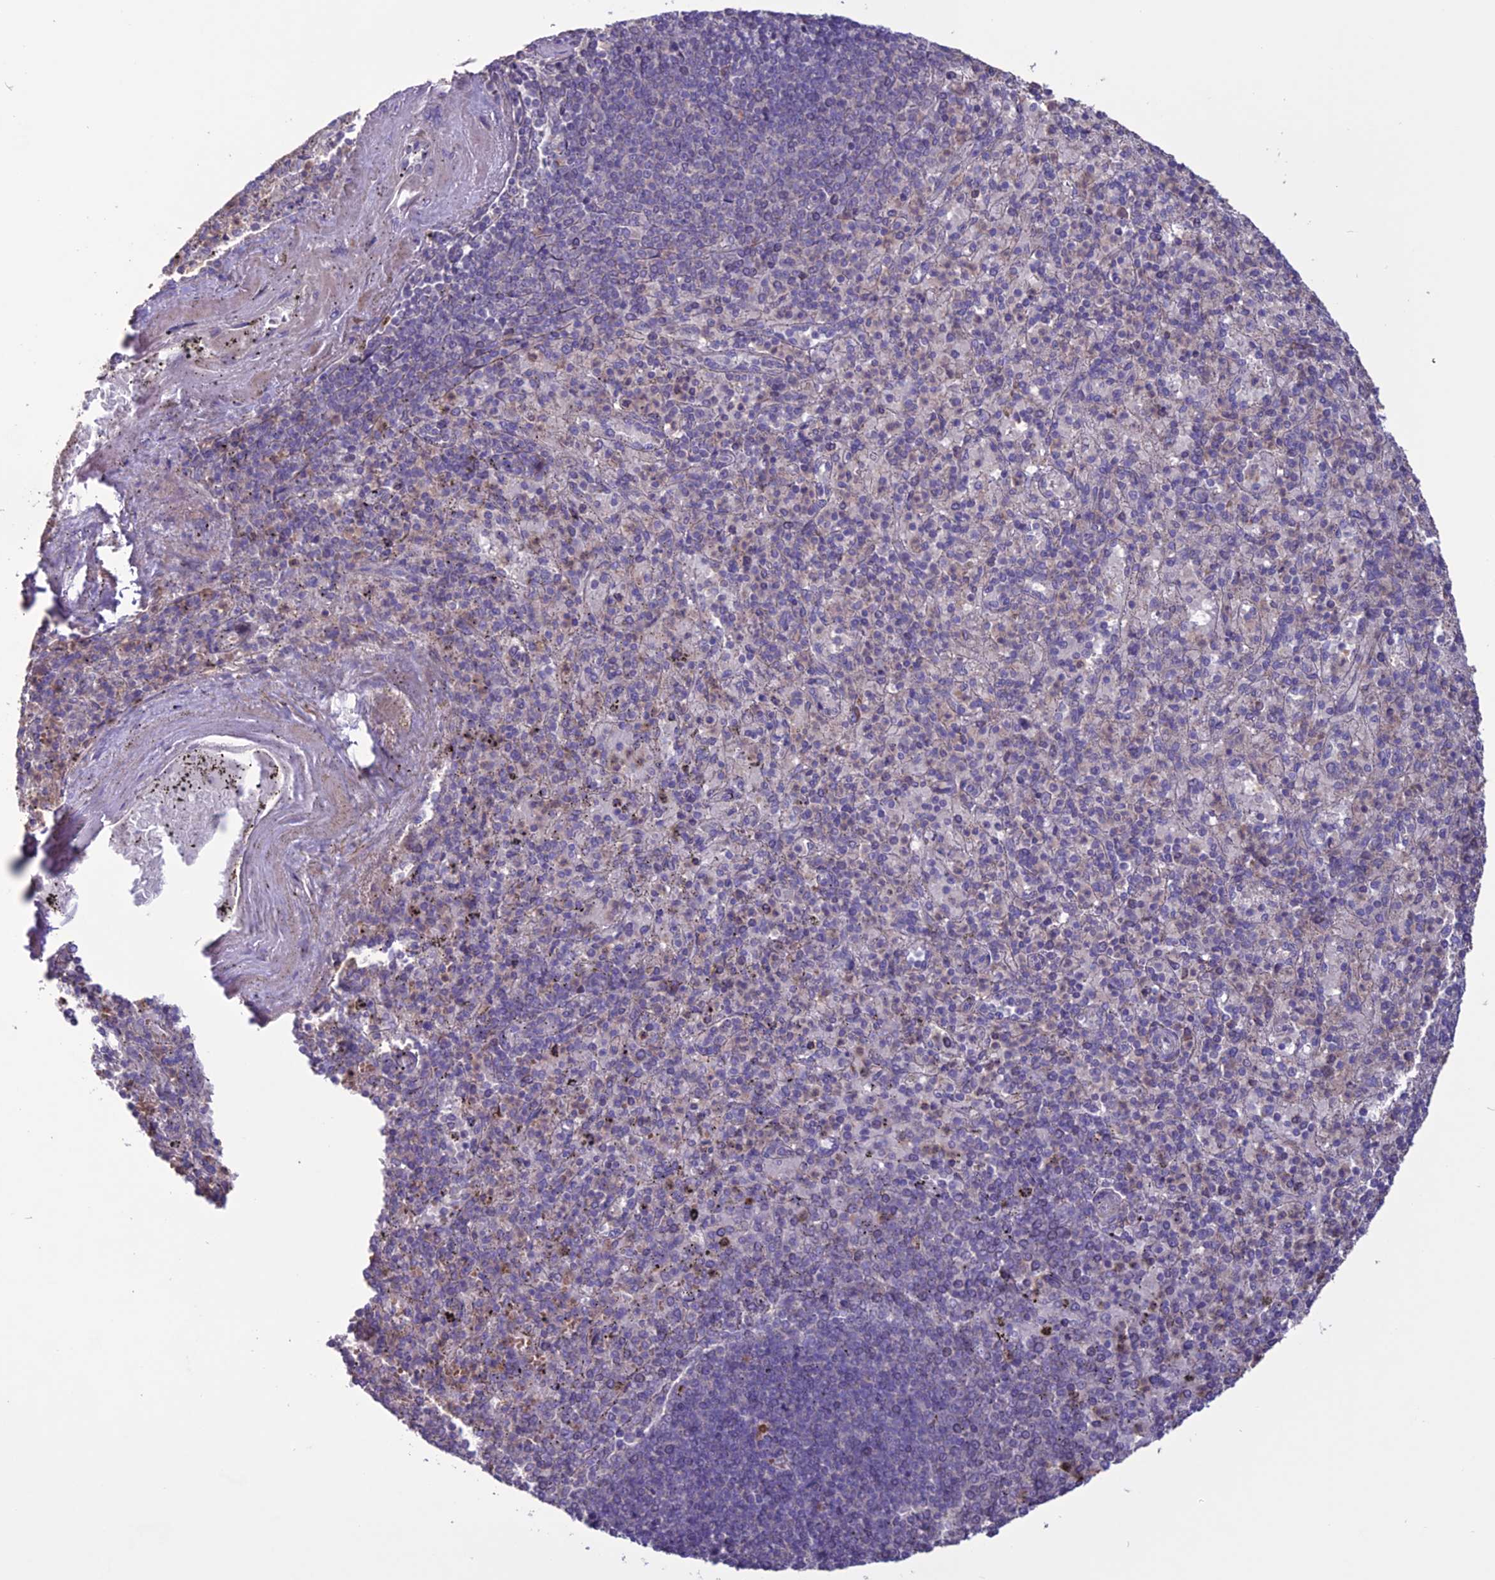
{"staining": {"intensity": "negative", "quantity": "none", "location": "none"}, "tissue": "spleen", "cell_type": "Cells in red pulp", "image_type": "normal", "snomed": [{"axis": "morphology", "description": "Normal tissue, NOS"}, {"axis": "topography", "description": "Spleen"}], "caption": "Protein analysis of unremarkable spleen reveals no significant positivity in cells in red pulp. (DAB (3,3'-diaminobenzidine) immunohistochemistry, high magnification).", "gene": "C2orf76", "patient": {"sex": "male", "age": 82}}